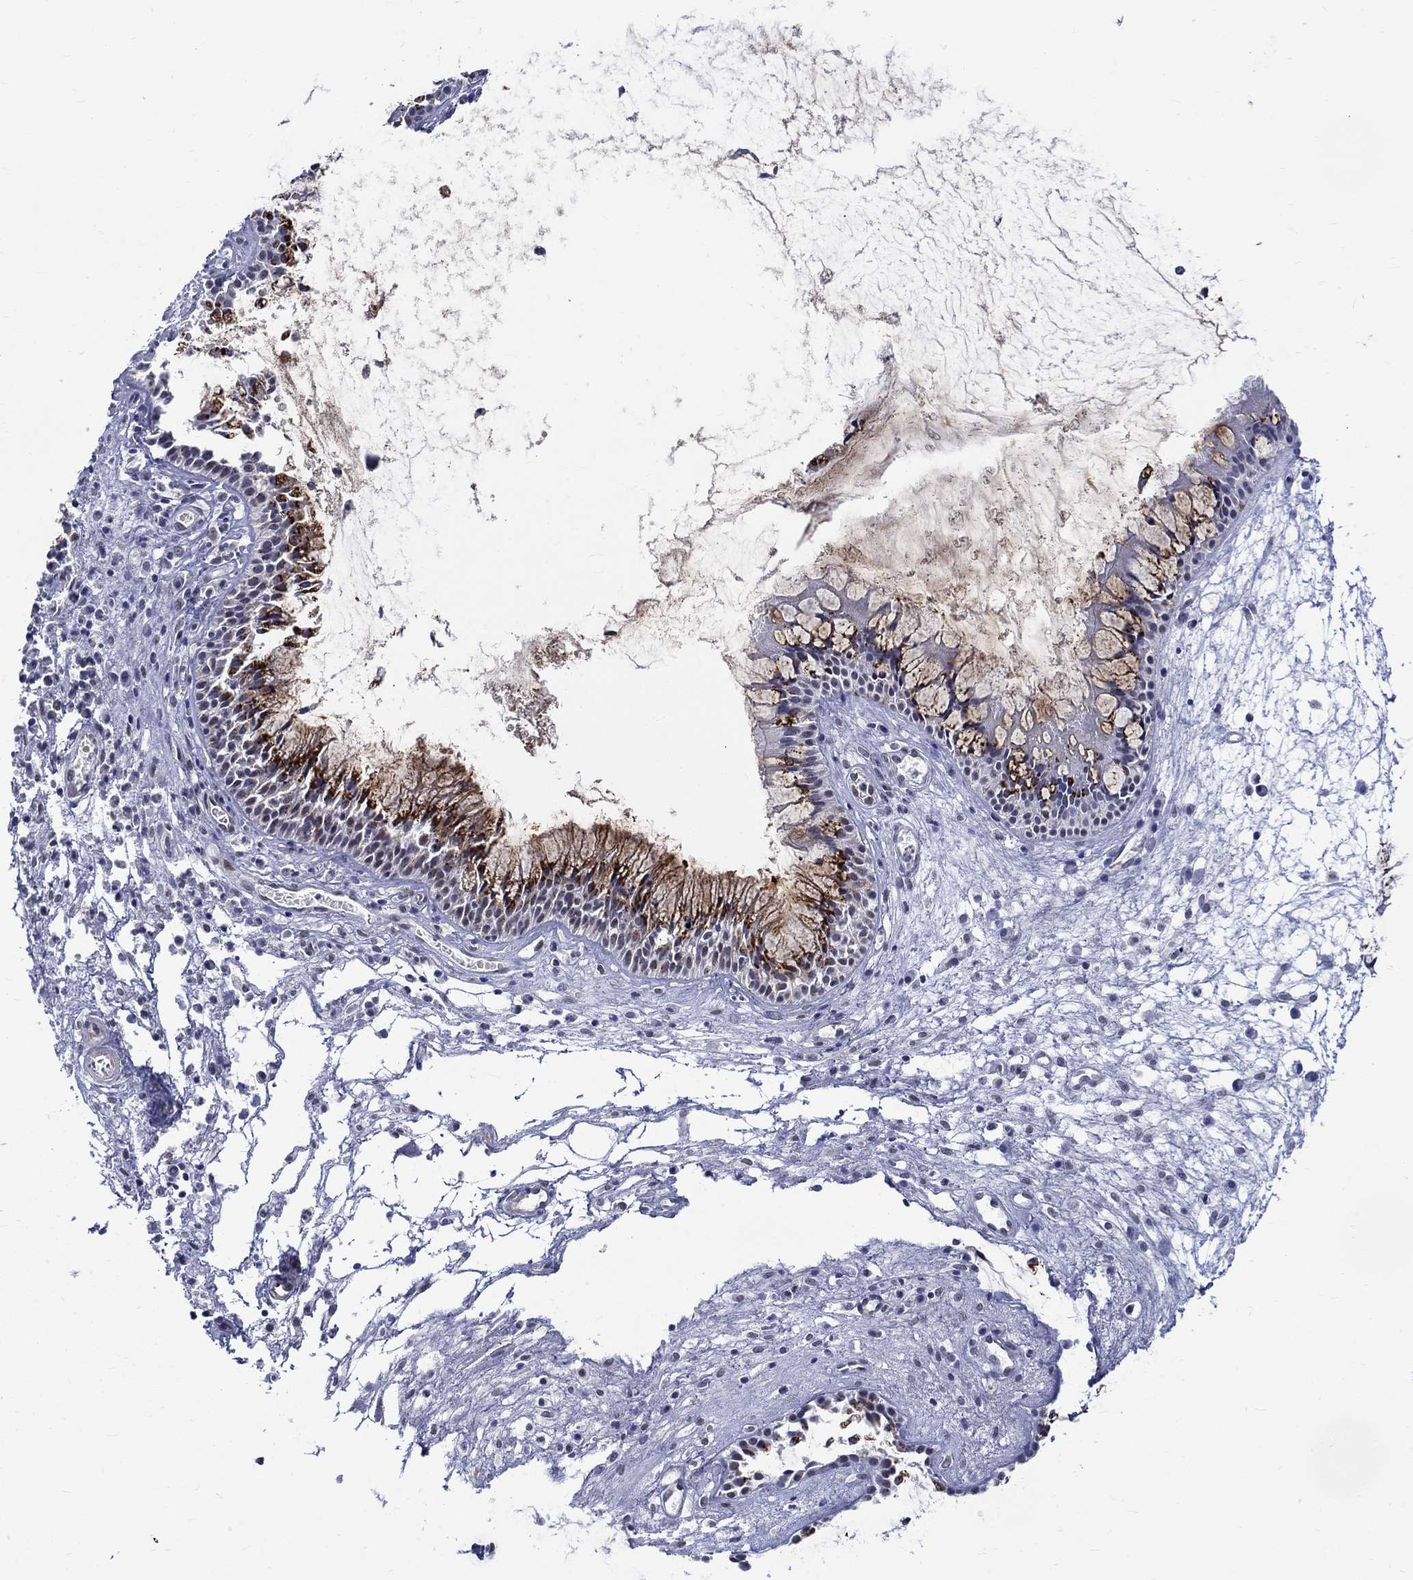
{"staining": {"intensity": "strong", "quantity": "25%-75%", "location": "cytoplasmic/membranous"}, "tissue": "nasopharynx", "cell_type": "Respiratory epithelial cells", "image_type": "normal", "snomed": [{"axis": "morphology", "description": "Normal tissue, NOS"}, {"axis": "topography", "description": "Nasopharynx"}], "caption": "Nasopharynx stained with immunohistochemistry exhibits strong cytoplasmic/membranous expression in about 25%-75% of respiratory epithelial cells. (DAB IHC with brightfield microscopy, high magnification).", "gene": "ST6GALNAC1", "patient": {"sex": "female", "age": 47}}